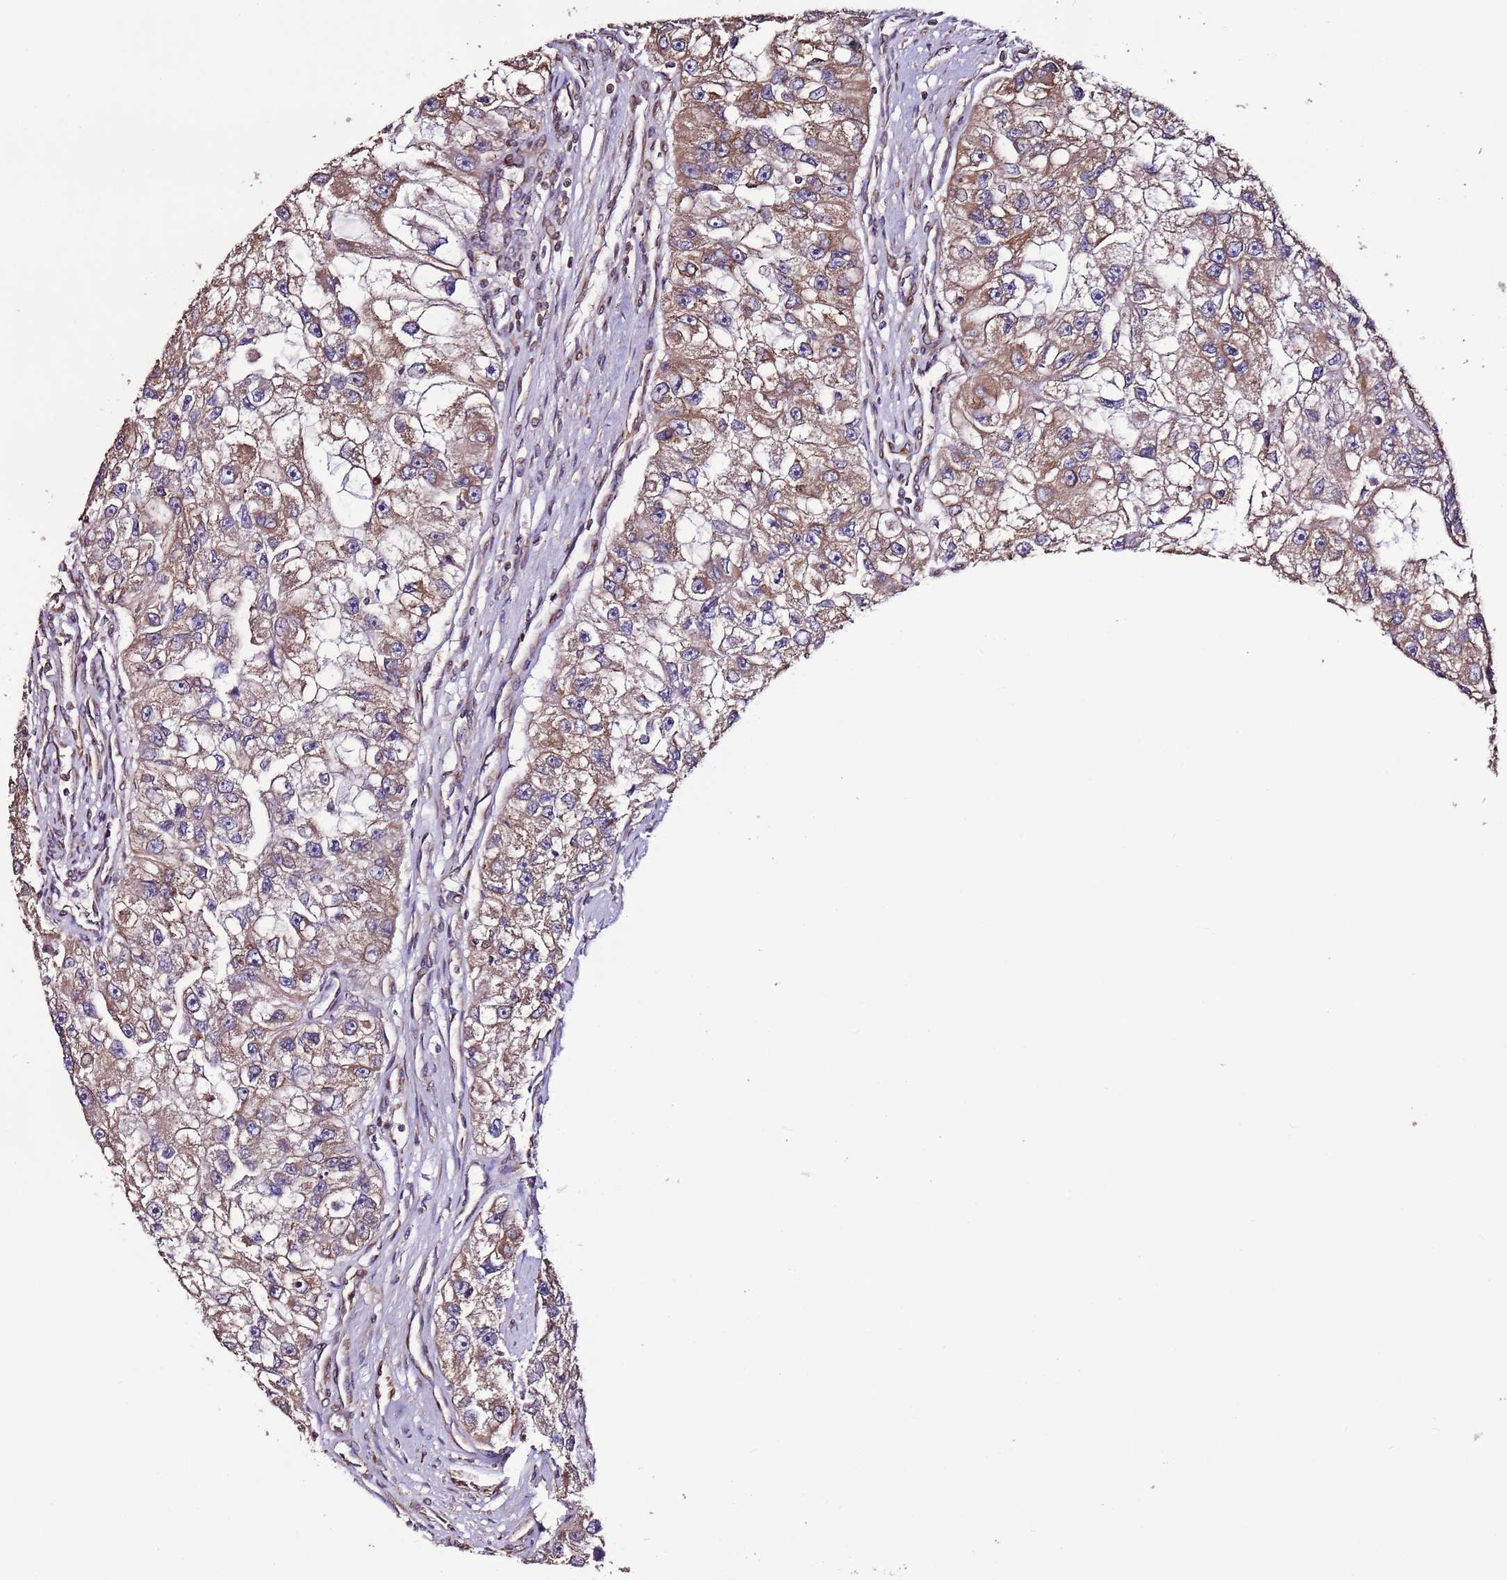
{"staining": {"intensity": "moderate", "quantity": ">75%", "location": "cytoplasmic/membranous"}, "tissue": "renal cancer", "cell_type": "Tumor cells", "image_type": "cancer", "snomed": [{"axis": "morphology", "description": "Adenocarcinoma, NOS"}, {"axis": "topography", "description": "Kidney"}], "caption": "The image exhibits a brown stain indicating the presence of a protein in the cytoplasmic/membranous of tumor cells in renal cancer (adenocarcinoma).", "gene": "SLC41A3", "patient": {"sex": "male", "age": 63}}